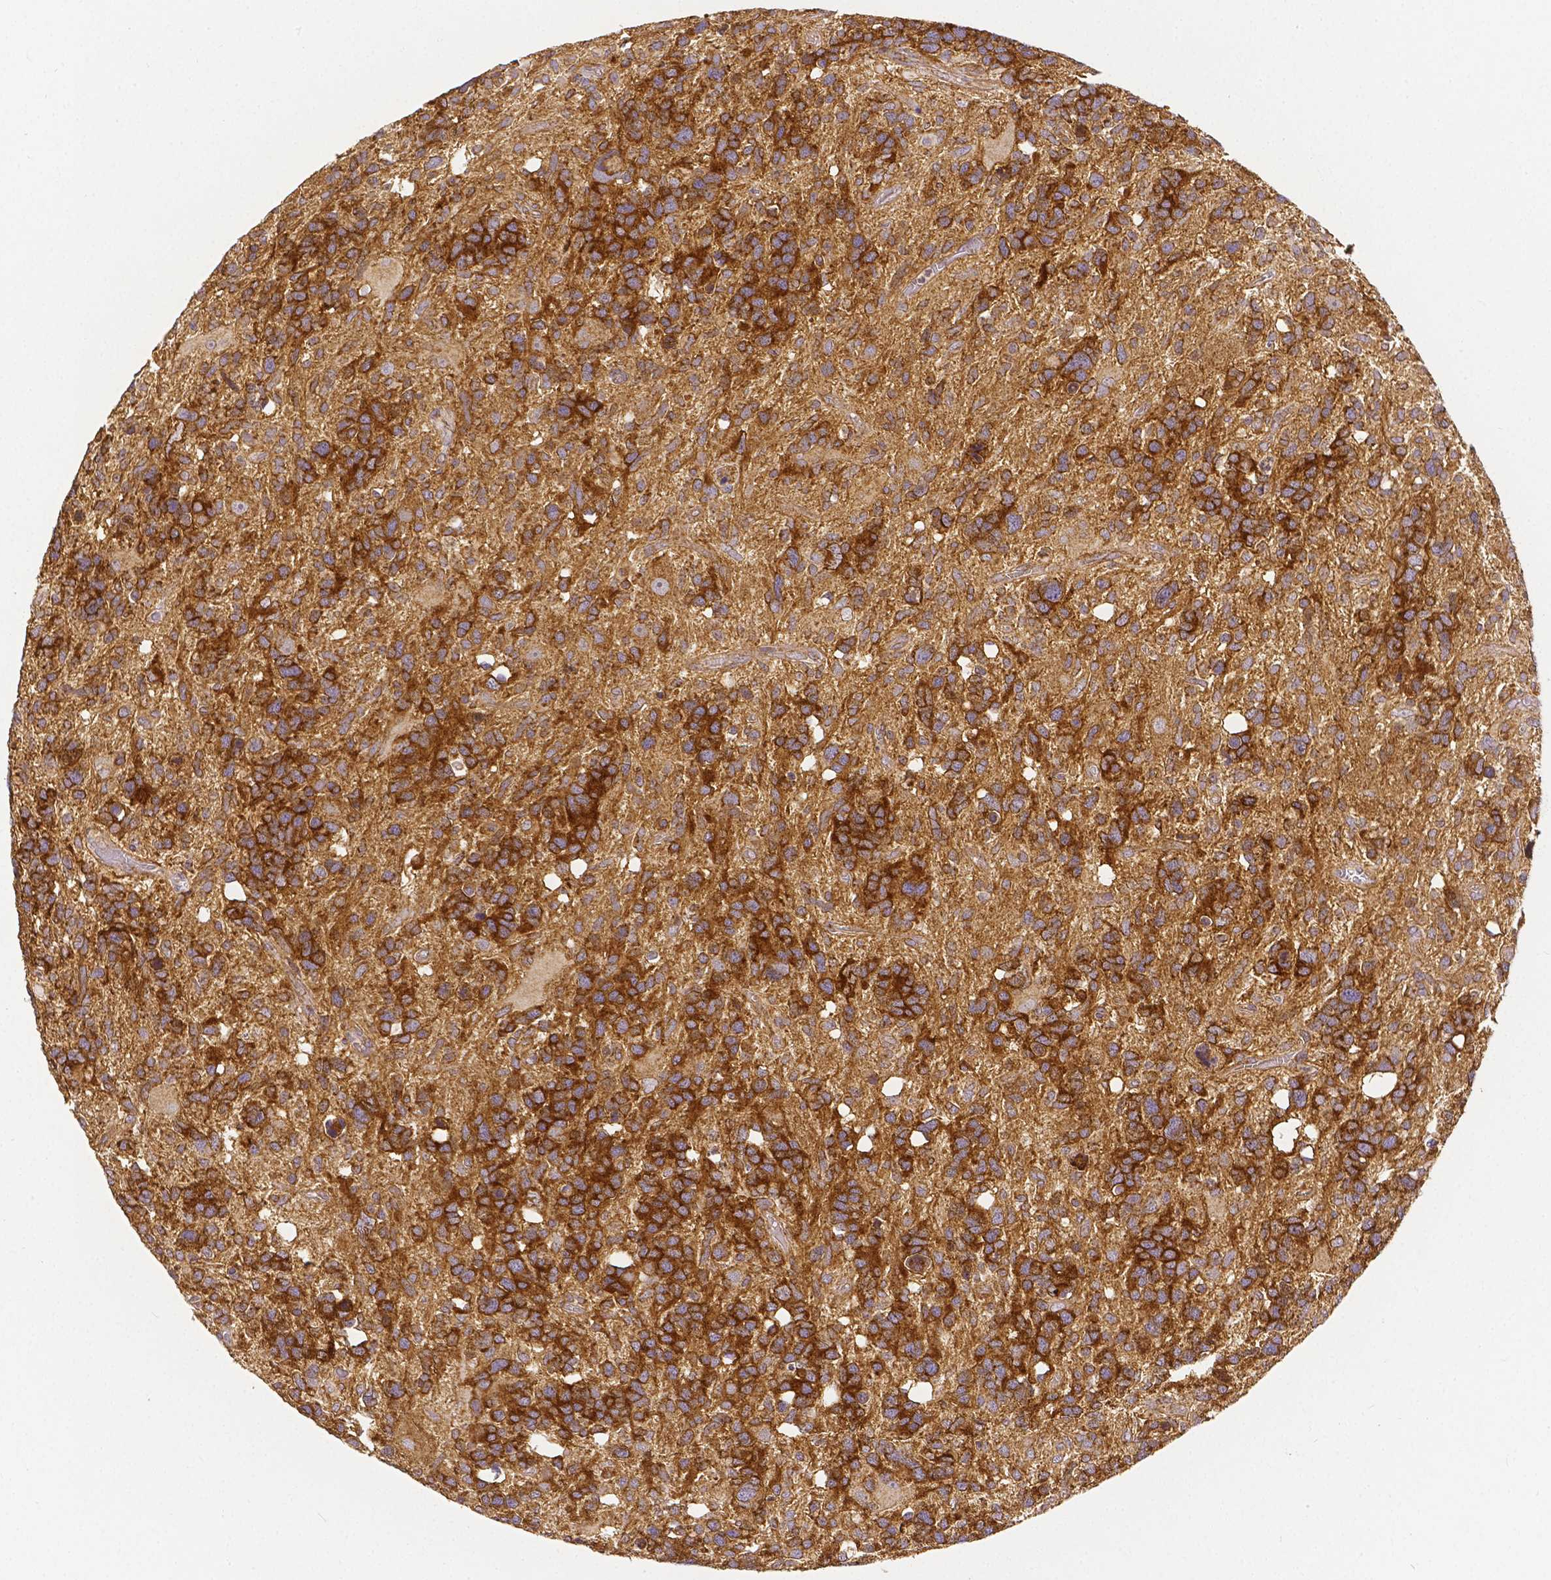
{"staining": {"intensity": "strong", "quantity": ">75%", "location": "cytoplasmic/membranous"}, "tissue": "glioma", "cell_type": "Tumor cells", "image_type": "cancer", "snomed": [{"axis": "morphology", "description": "Glioma, malignant, High grade"}, {"axis": "topography", "description": "Brain"}], "caption": "Glioma stained with immunohistochemistry reveals strong cytoplasmic/membranous expression in approximately >75% of tumor cells.", "gene": "RHOT1", "patient": {"sex": "male", "age": 49}}